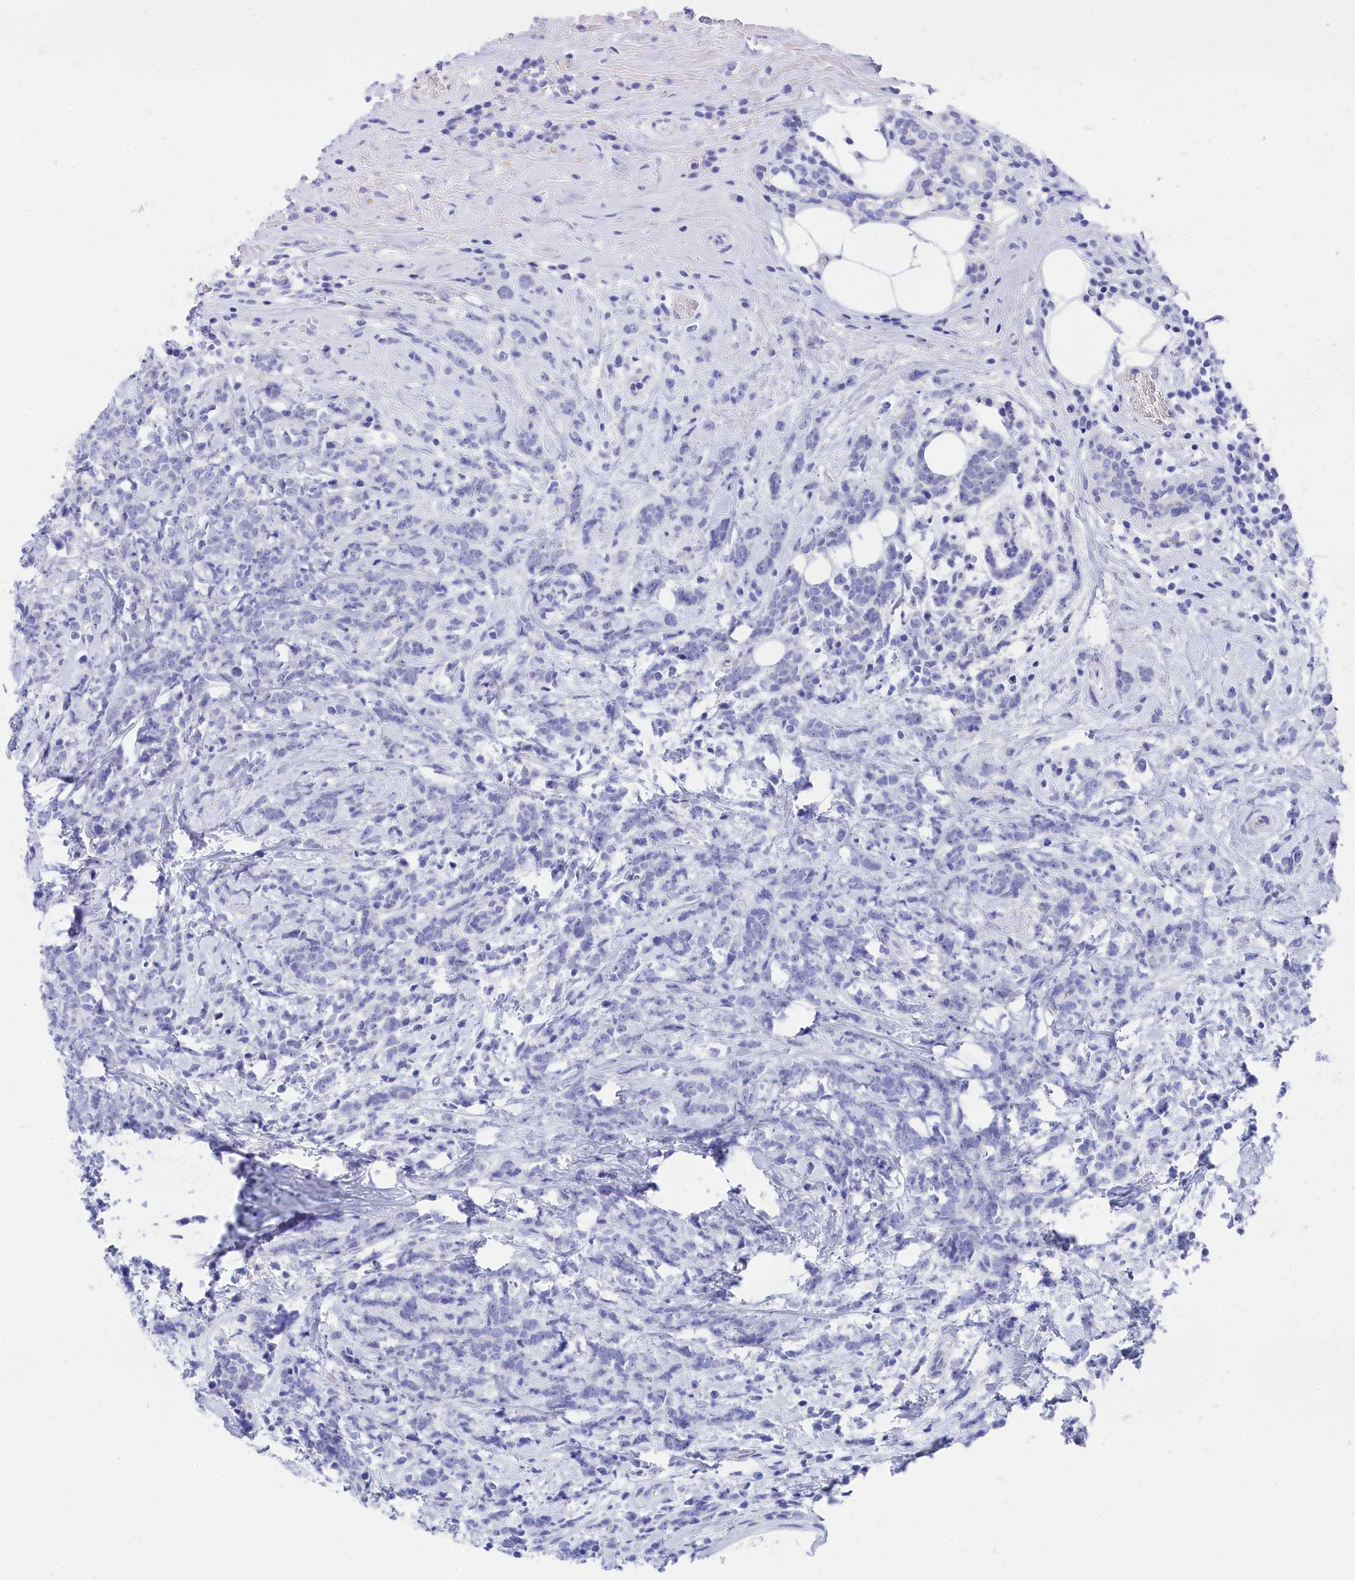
{"staining": {"intensity": "negative", "quantity": "none", "location": "none"}, "tissue": "breast cancer", "cell_type": "Tumor cells", "image_type": "cancer", "snomed": [{"axis": "morphology", "description": "Lobular carcinoma"}, {"axis": "topography", "description": "Breast"}], "caption": "This is an immunohistochemistry (IHC) image of human breast lobular carcinoma. There is no expression in tumor cells.", "gene": "TRIM10", "patient": {"sex": "female", "age": 58}}